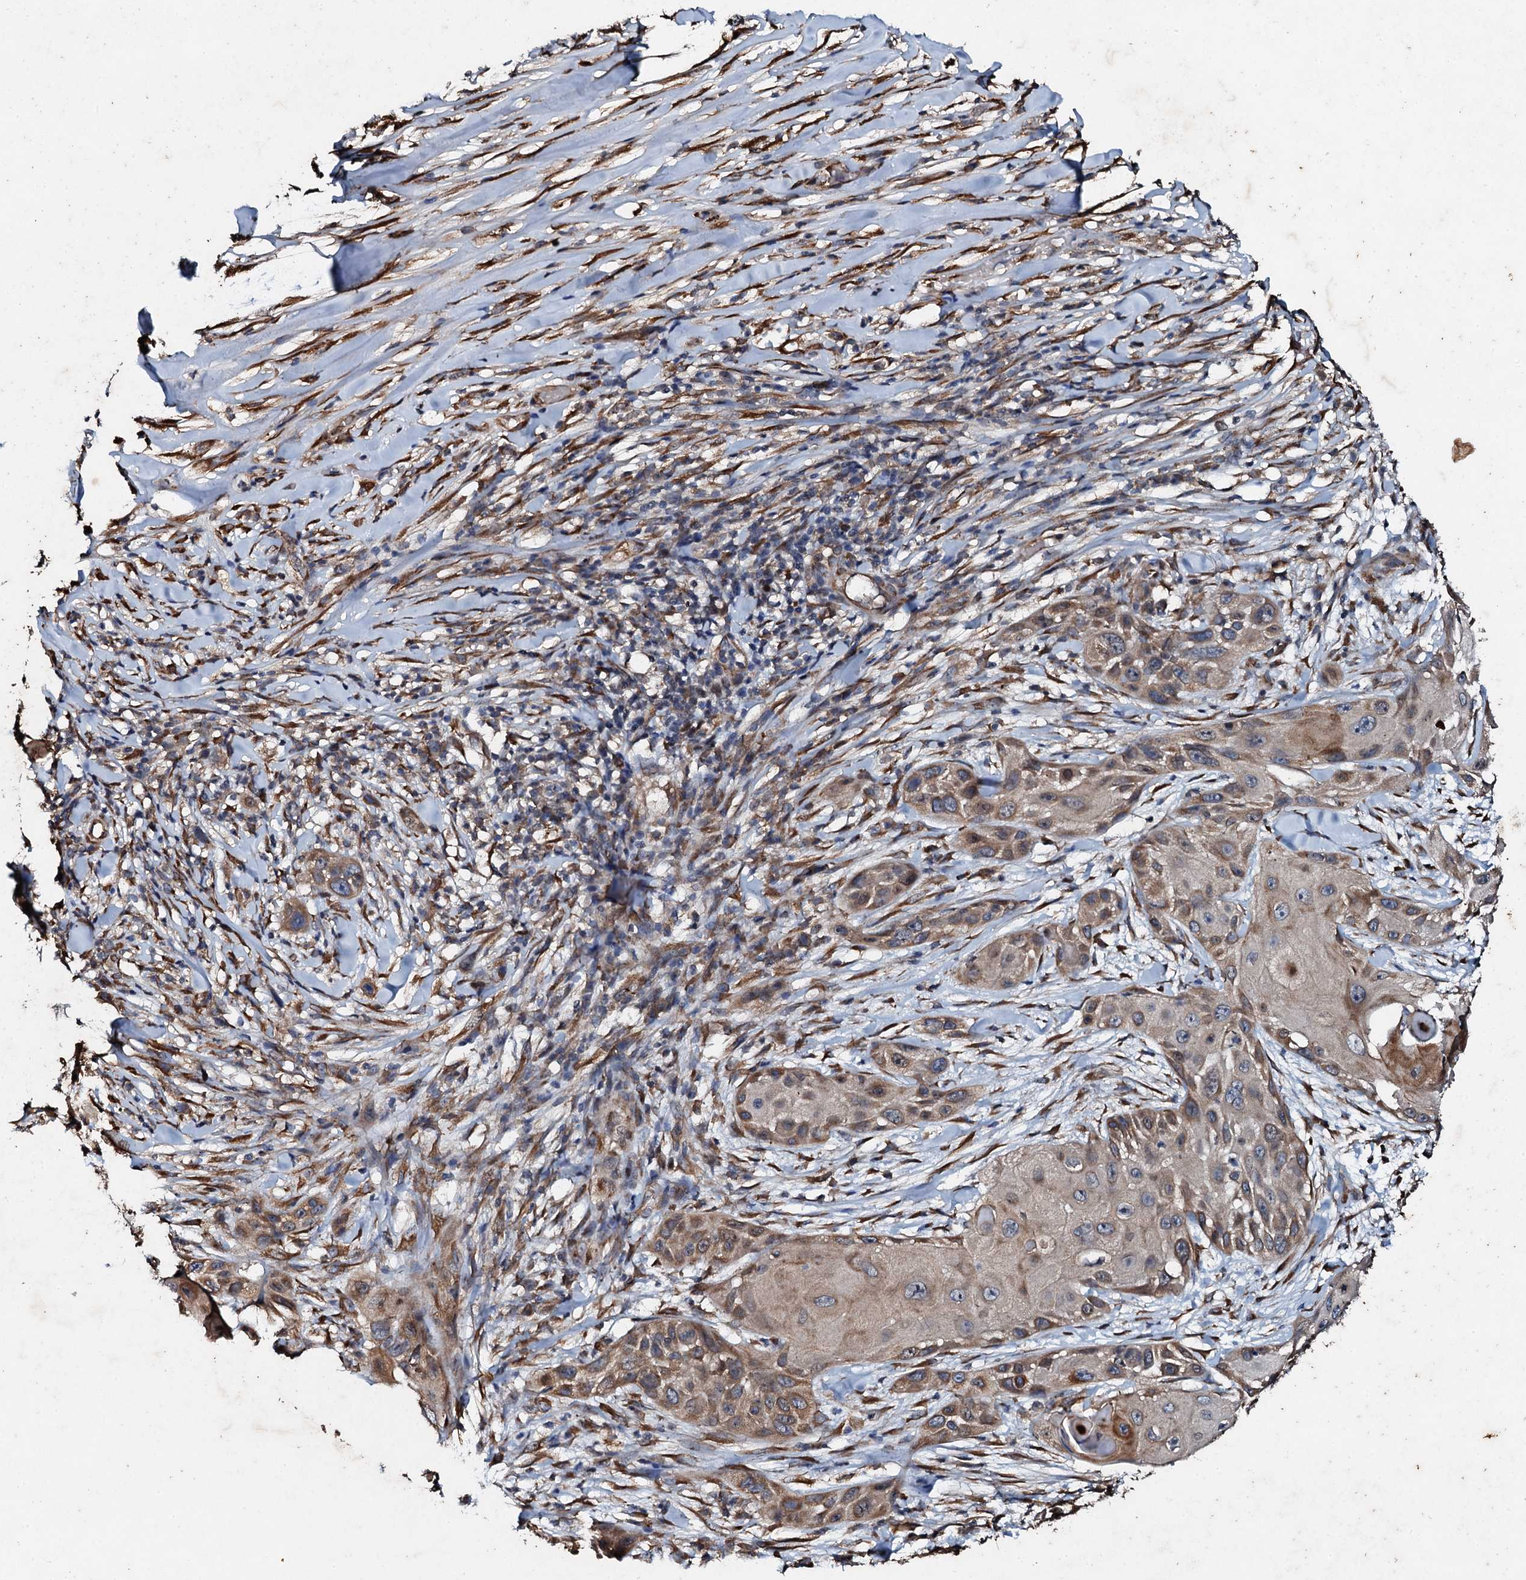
{"staining": {"intensity": "strong", "quantity": "<25%", "location": "cytoplasmic/membranous"}, "tissue": "skin cancer", "cell_type": "Tumor cells", "image_type": "cancer", "snomed": [{"axis": "morphology", "description": "Squamous cell carcinoma, NOS"}, {"axis": "topography", "description": "Skin"}], "caption": "About <25% of tumor cells in squamous cell carcinoma (skin) show strong cytoplasmic/membranous protein staining as visualized by brown immunohistochemical staining.", "gene": "ADAMTS10", "patient": {"sex": "female", "age": 44}}